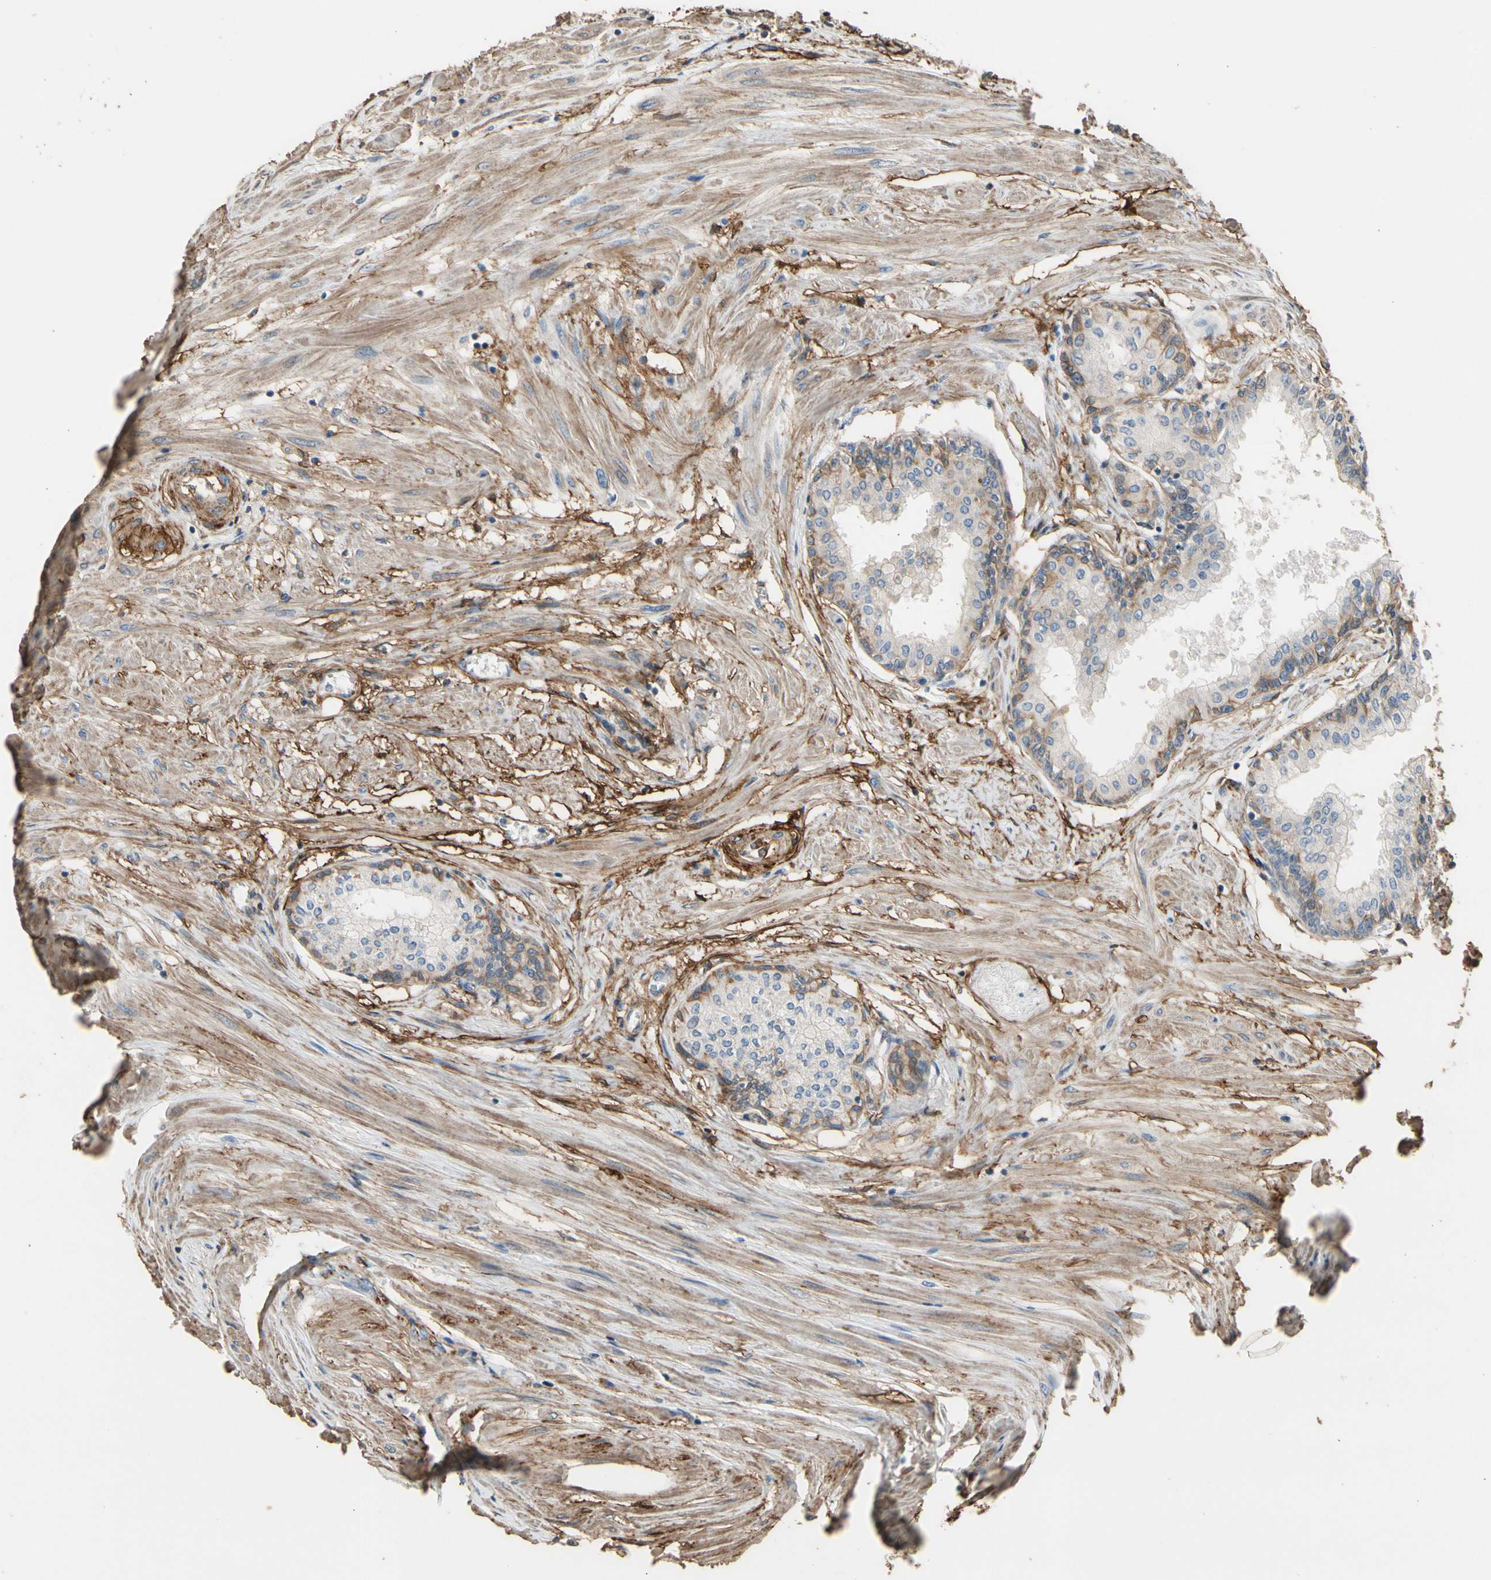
{"staining": {"intensity": "weak", "quantity": ">75%", "location": "cytoplasmic/membranous"}, "tissue": "prostate", "cell_type": "Glandular cells", "image_type": "normal", "snomed": [{"axis": "morphology", "description": "Normal tissue, NOS"}, {"axis": "topography", "description": "Prostate"}, {"axis": "topography", "description": "Seminal veicle"}], "caption": "Approximately >75% of glandular cells in normal prostate display weak cytoplasmic/membranous protein staining as visualized by brown immunohistochemical staining.", "gene": "SUSD2", "patient": {"sex": "male", "age": 60}}